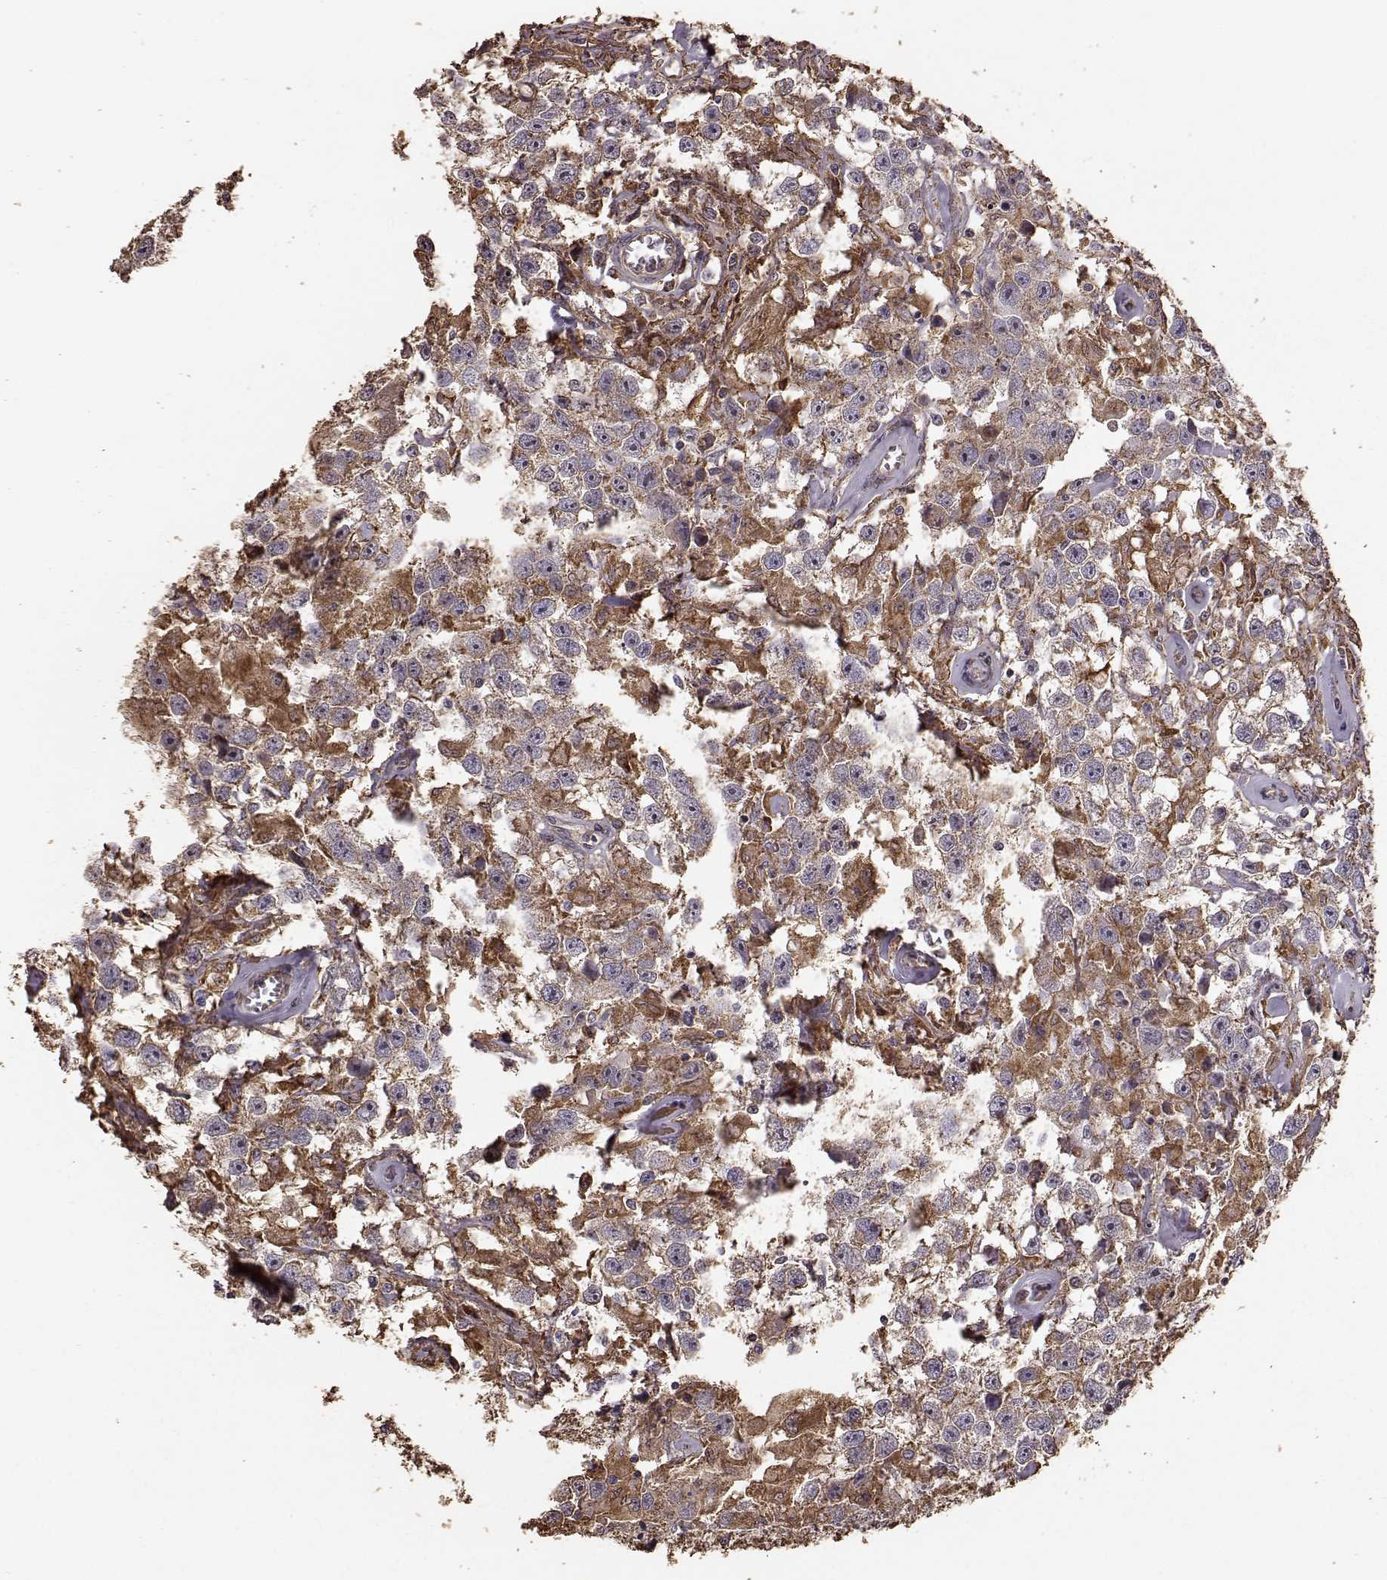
{"staining": {"intensity": "moderate", "quantity": ">75%", "location": "cytoplasmic/membranous"}, "tissue": "testis cancer", "cell_type": "Tumor cells", "image_type": "cancer", "snomed": [{"axis": "morphology", "description": "Seminoma, NOS"}, {"axis": "topography", "description": "Testis"}], "caption": "There is medium levels of moderate cytoplasmic/membranous expression in tumor cells of testis cancer, as demonstrated by immunohistochemical staining (brown color).", "gene": "PTGES2", "patient": {"sex": "male", "age": 43}}